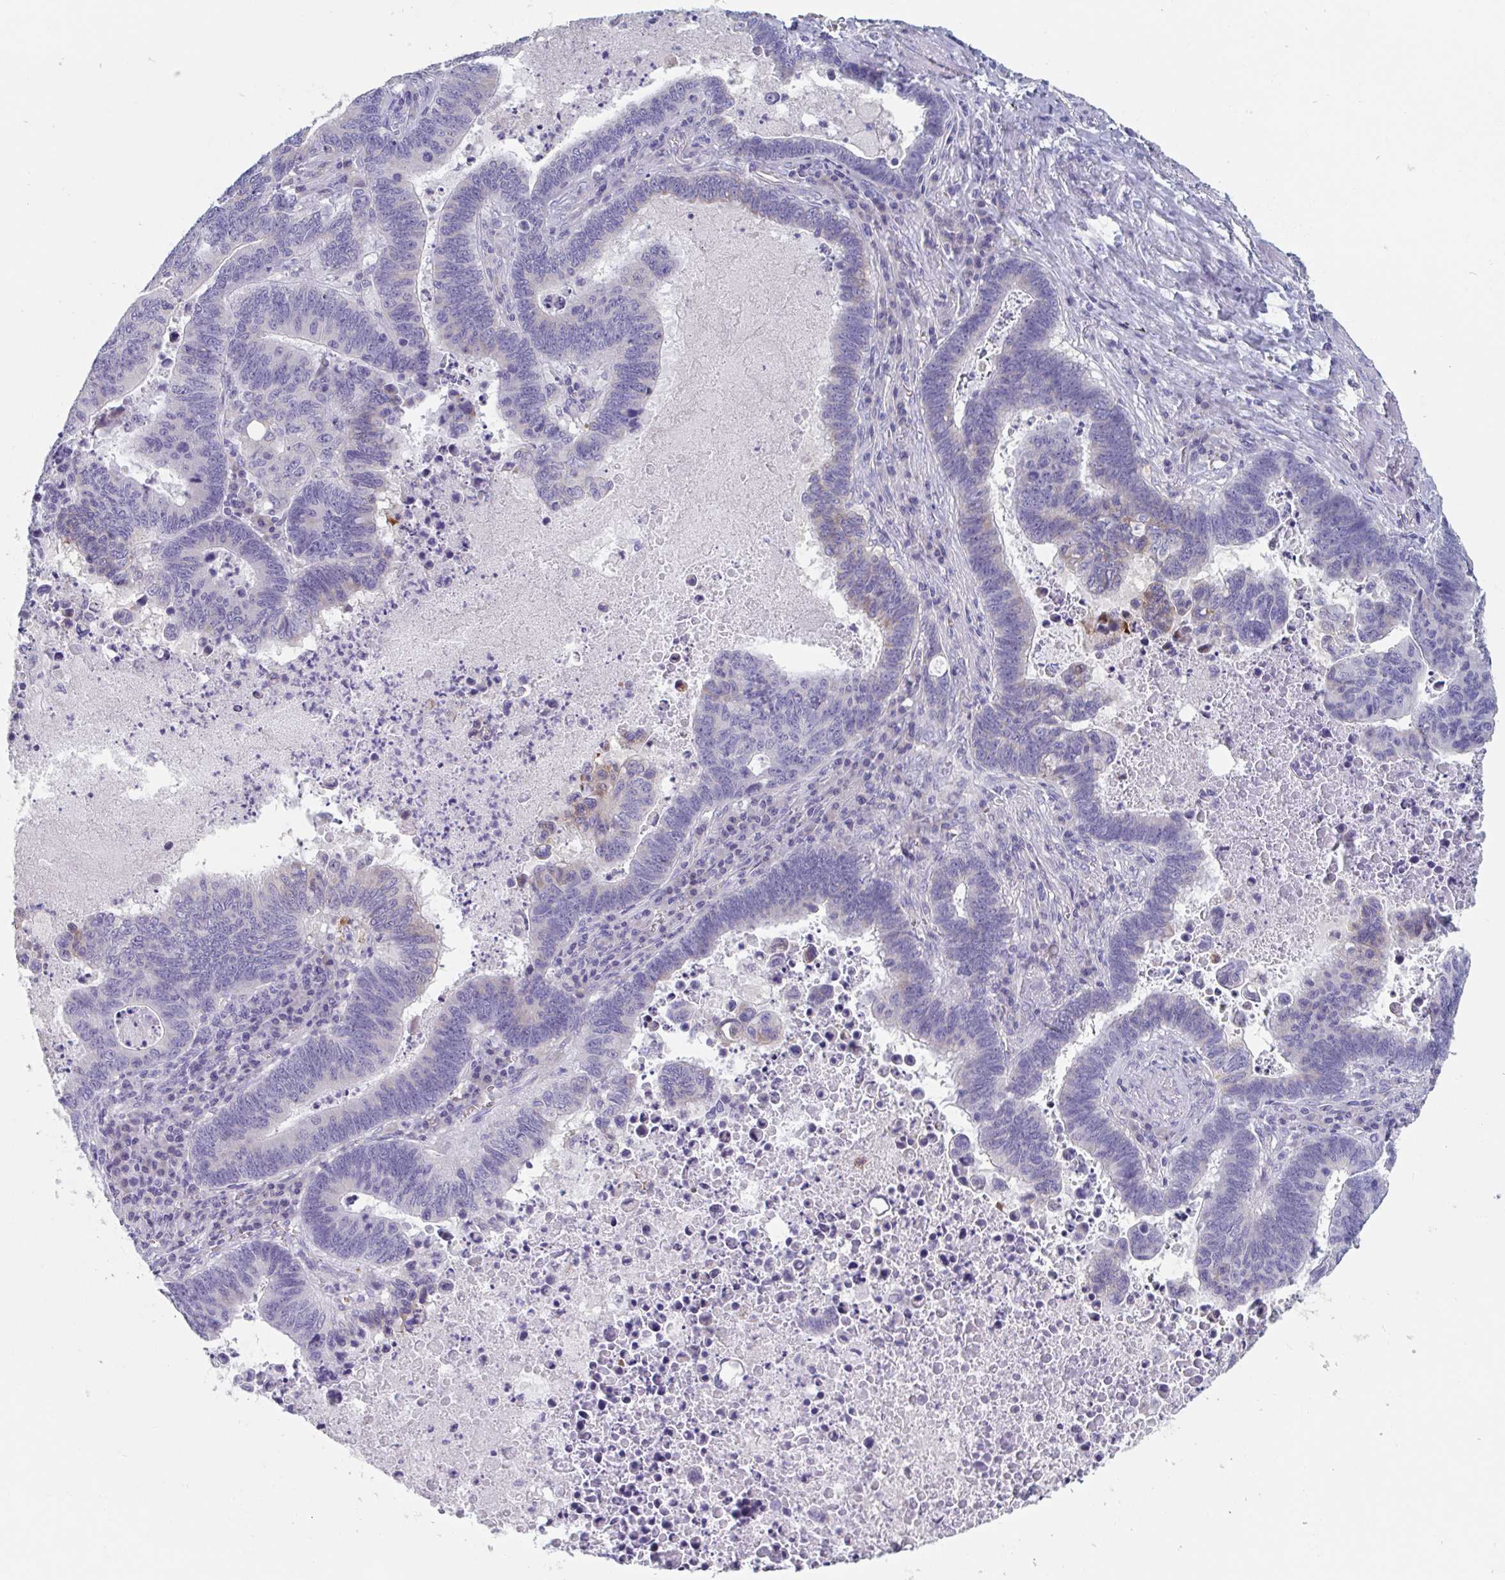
{"staining": {"intensity": "negative", "quantity": "none", "location": "none"}, "tissue": "lung cancer", "cell_type": "Tumor cells", "image_type": "cancer", "snomed": [{"axis": "morphology", "description": "Aneuploidy"}, {"axis": "morphology", "description": "Adenocarcinoma, NOS"}, {"axis": "morphology", "description": "Adenocarcinoma primary or metastatic"}, {"axis": "topography", "description": "Lung"}], "caption": "There is no significant positivity in tumor cells of lung adenocarcinoma primary or metastatic.", "gene": "ABHD16A", "patient": {"sex": "female", "age": 75}}